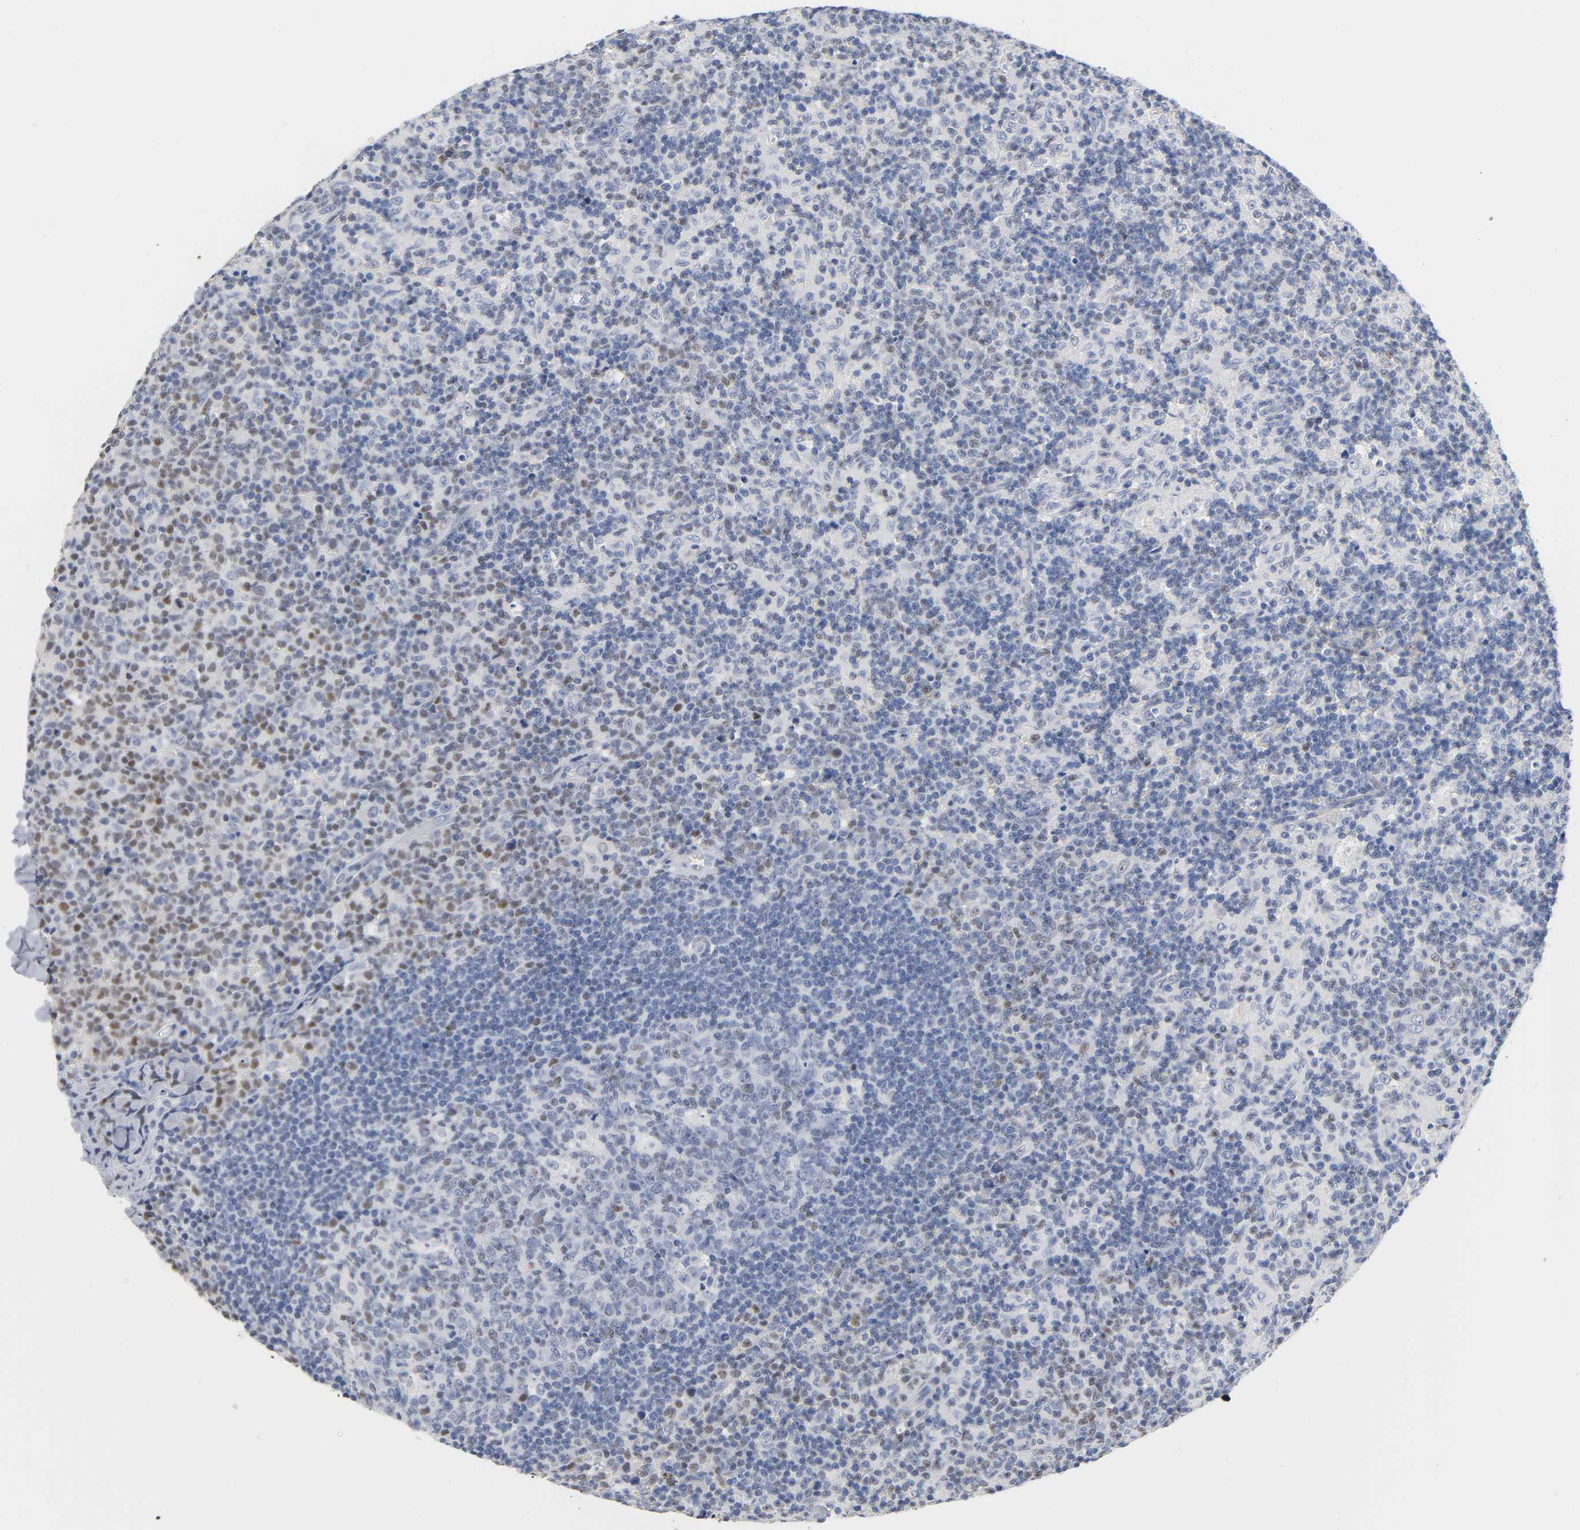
{"staining": {"intensity": "weak", "quantity": "<25%", "location": "nuclear"}, "tissue": "lymph node", "cell_type": "Germinal center cells", "image_type": "normal", "snomed": [{"axis": "morphology", "description": "Normal tissue, NOS"}, {"axis": "morphology", "description": "Inflammation, NOS"}, {"axis": "topography", "description": "Lymph node"}], "caption": "A high-resolution photomicrograph shows immunohistochemistry staining of unremarkable lymph node, which displays no significant positivity in germinal center cells.", "gene": "NAB2", "patient": {"sex": "male", "age": 55}}